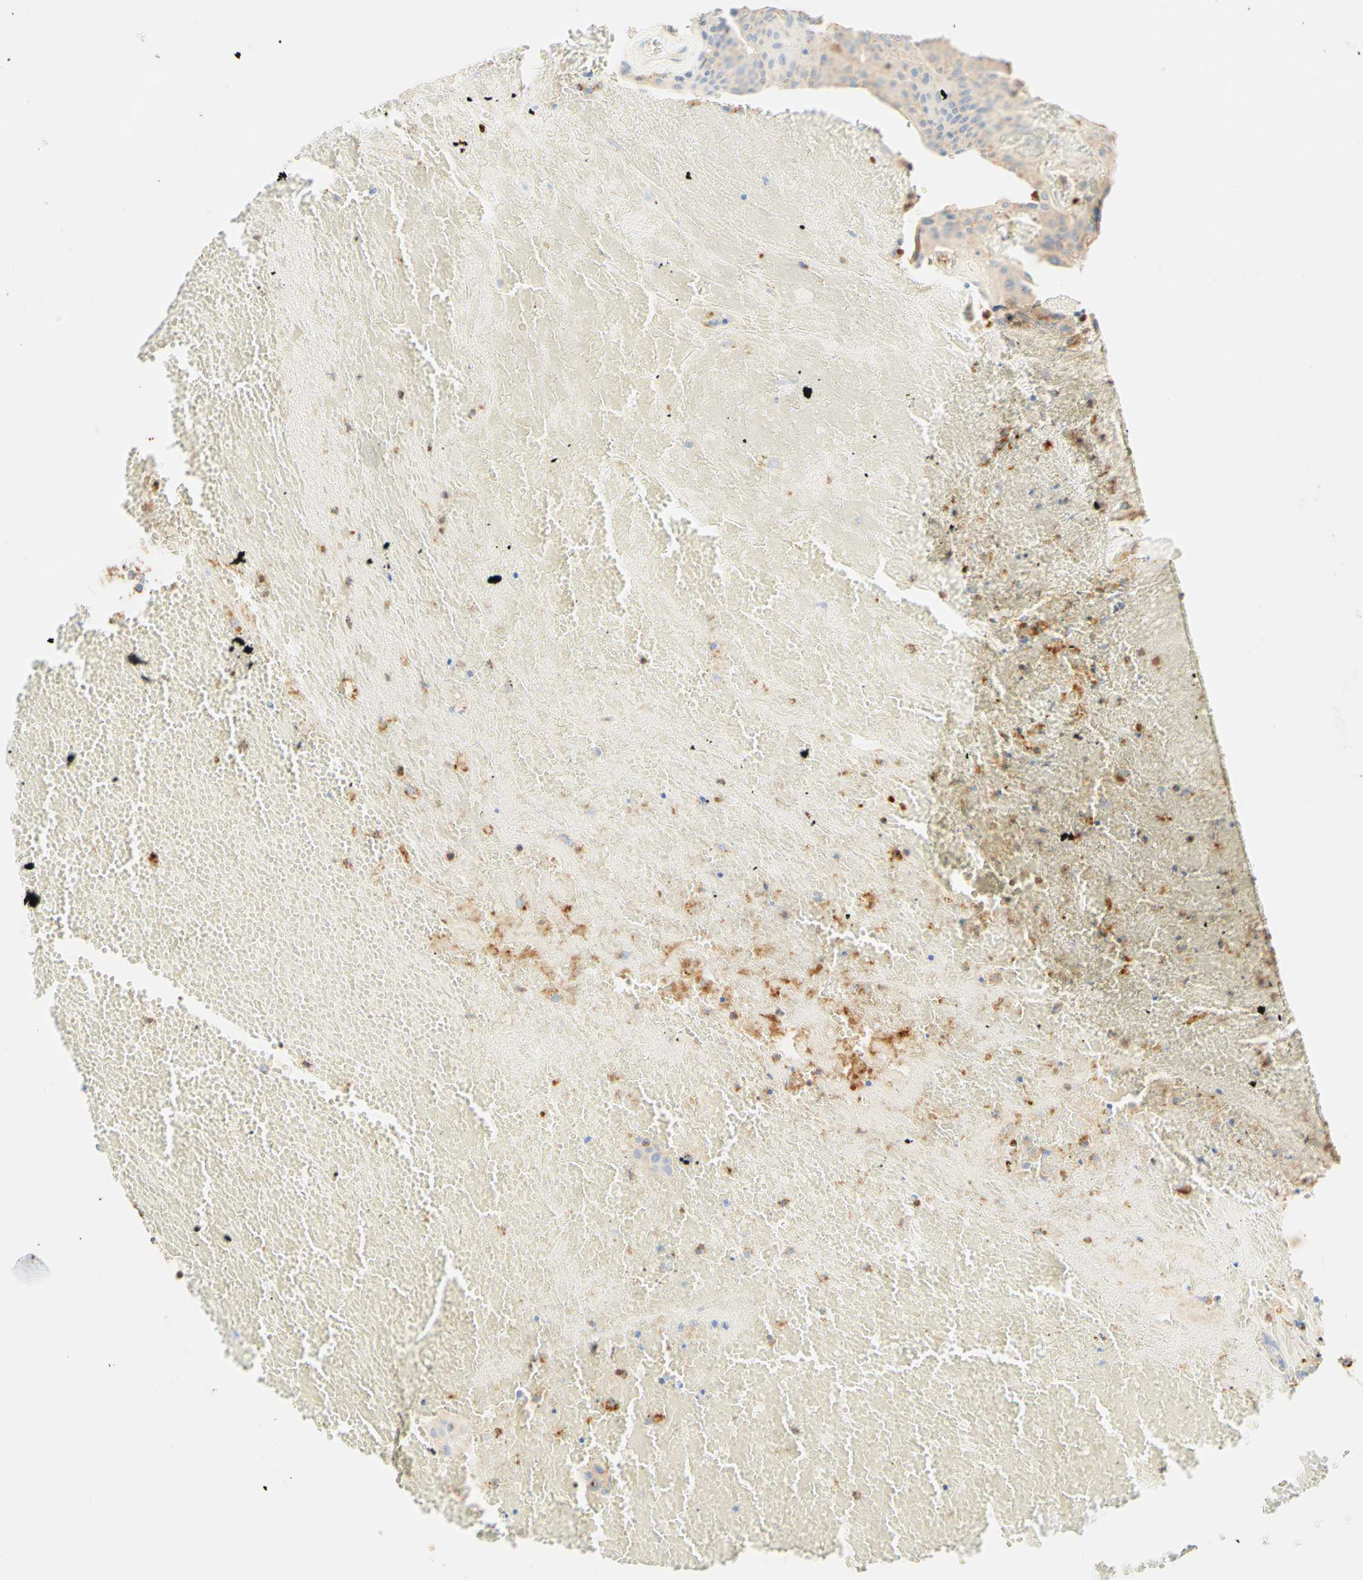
{"staining": {"intensity": "negative", "quantity": "none", "location": "none"}, "tissue": "urothelial cancer", "cell_type": "Tumor cells", "image_type": "cancer", "snomed": [{"axis": "morphology", "description": "Urothelial carcinoma, High grade"}, {"axis": "topography", "description": "Urinary bladder"}], "caption": "Tumor cells show no significant protein staining in urothelial carcinoma (high-grade).", "gene": "CD63", "patient": {"sex": "male", "age": 66}}